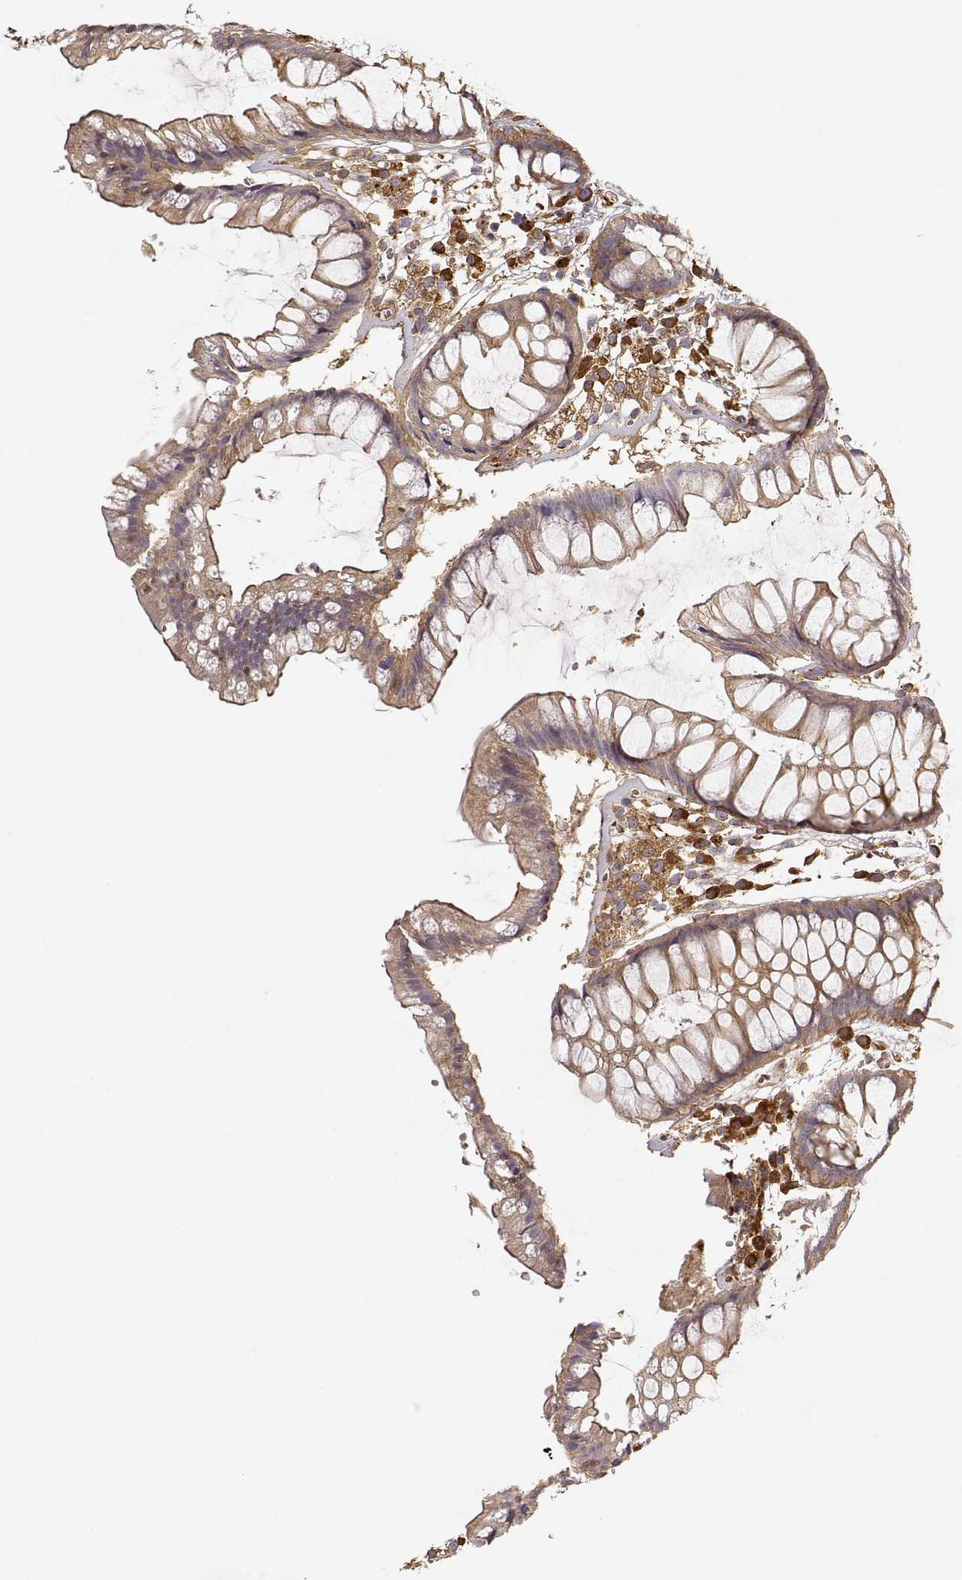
{"staining": {"intensity": "moderate", "quantity": "25%-75%", "location": "cytoplasmic/membranous"}, "tissue": "colon", "cell_type": "Endothelial cells", "image_type": "normal", "snomed": [{"axis": "morphology", "description": "Normal tissue, NOS"}, {"axis": "morphology", "description": "Adenocarcinoma, NOS"}, {"axis": "topography", "description": "Colon"}], "caption": "Protein expression analysis of normal human colon reveals moderate cytoplasmic/membranous staining in approximately 25%-75% of endothelial cells.", "gene": "ARHGEF2", "patient": {"sex": "male", "age": 65}}